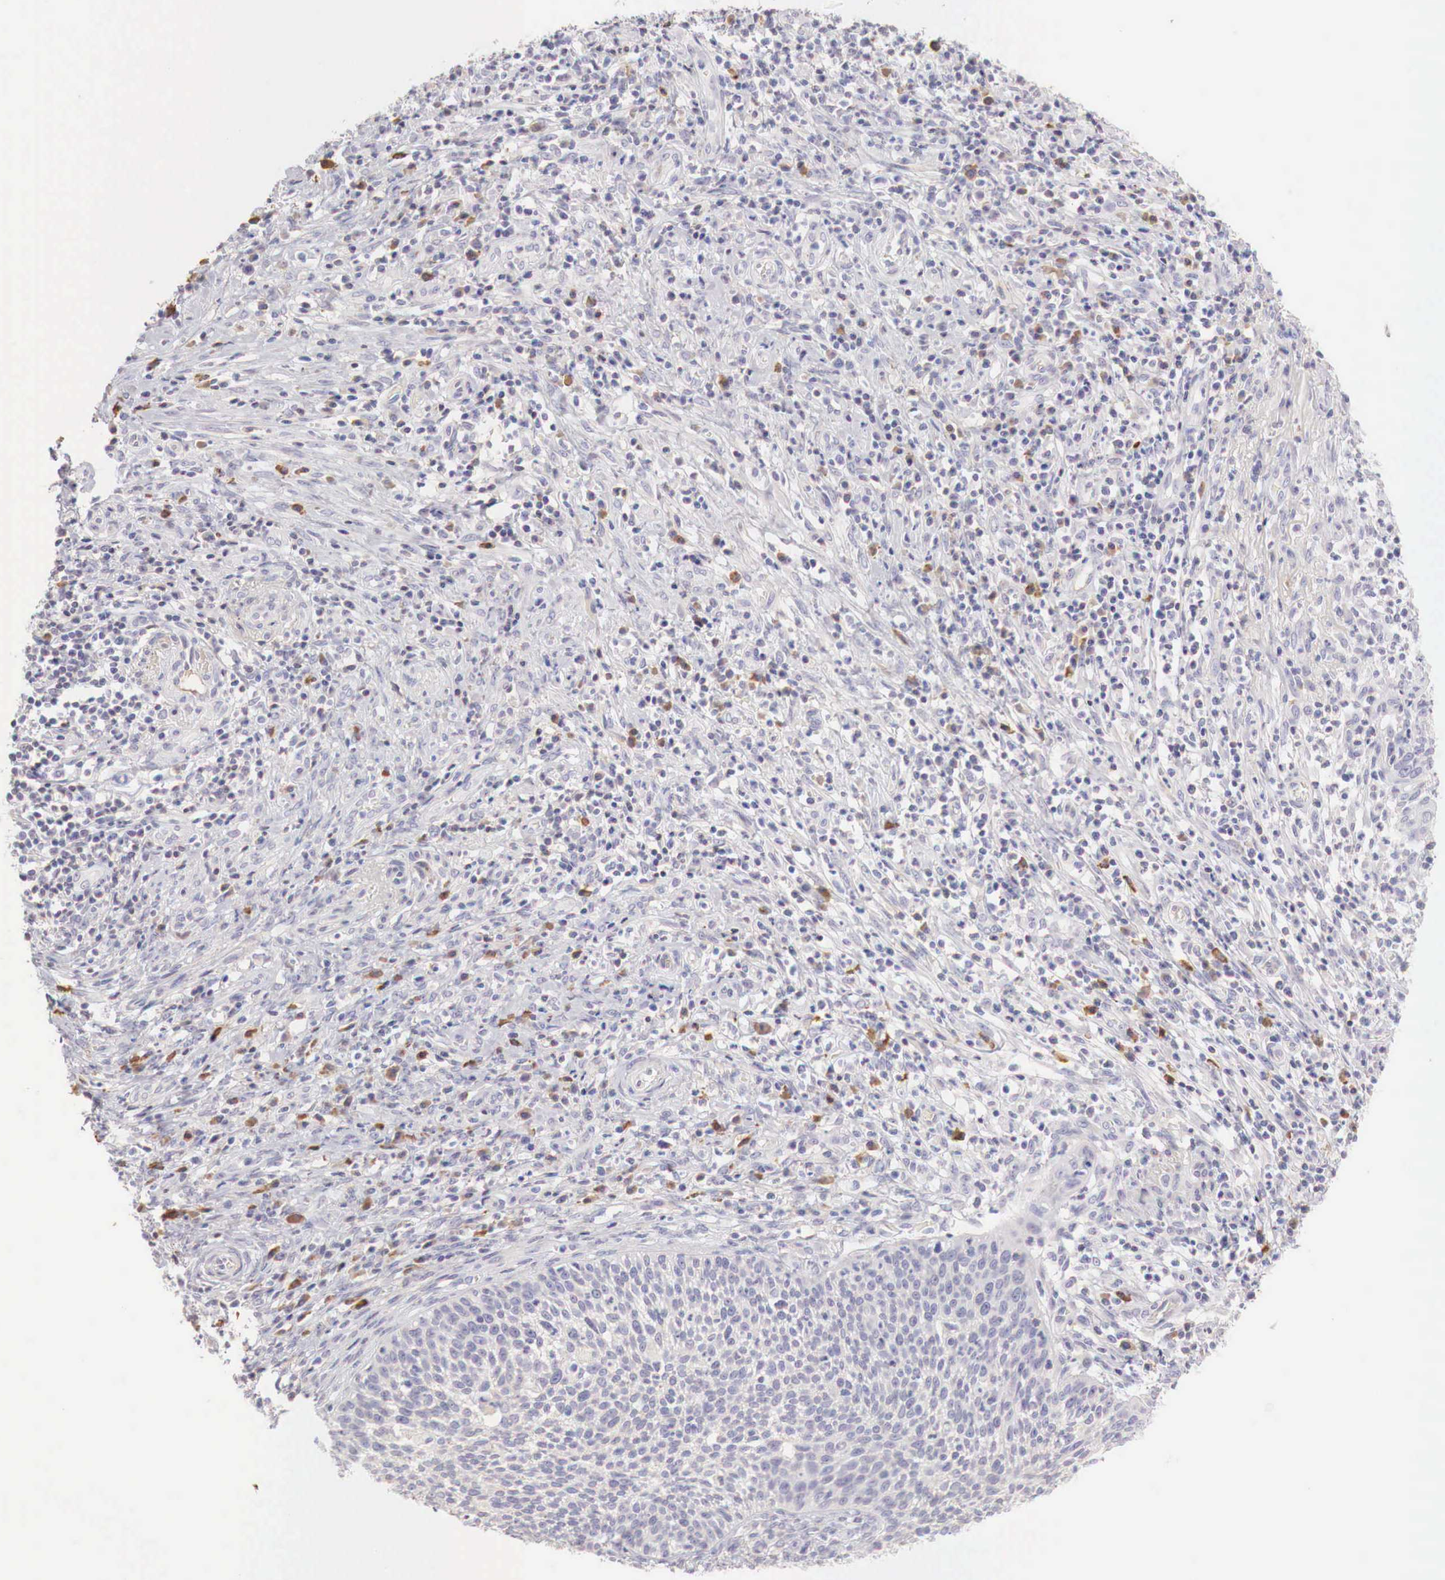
{"staining": {"intensity": "negative", "quantity": "none", "location": "none"}, "tissue": "cervical cancer", "cell_type": "Tumor cells", "image_type": "cancer", "snomed": [{"axis": "morphology", "description": "Squamous cell carcinoma, NOS"}, {"axis": "topography", "description": "Cervix"}], "caption": "Tumor cells show no significant staining in cervical cancer (squamous cell carcinoma).", "gene": "XPNPEP2", "patient": {"sex": "female", "age": 41}}